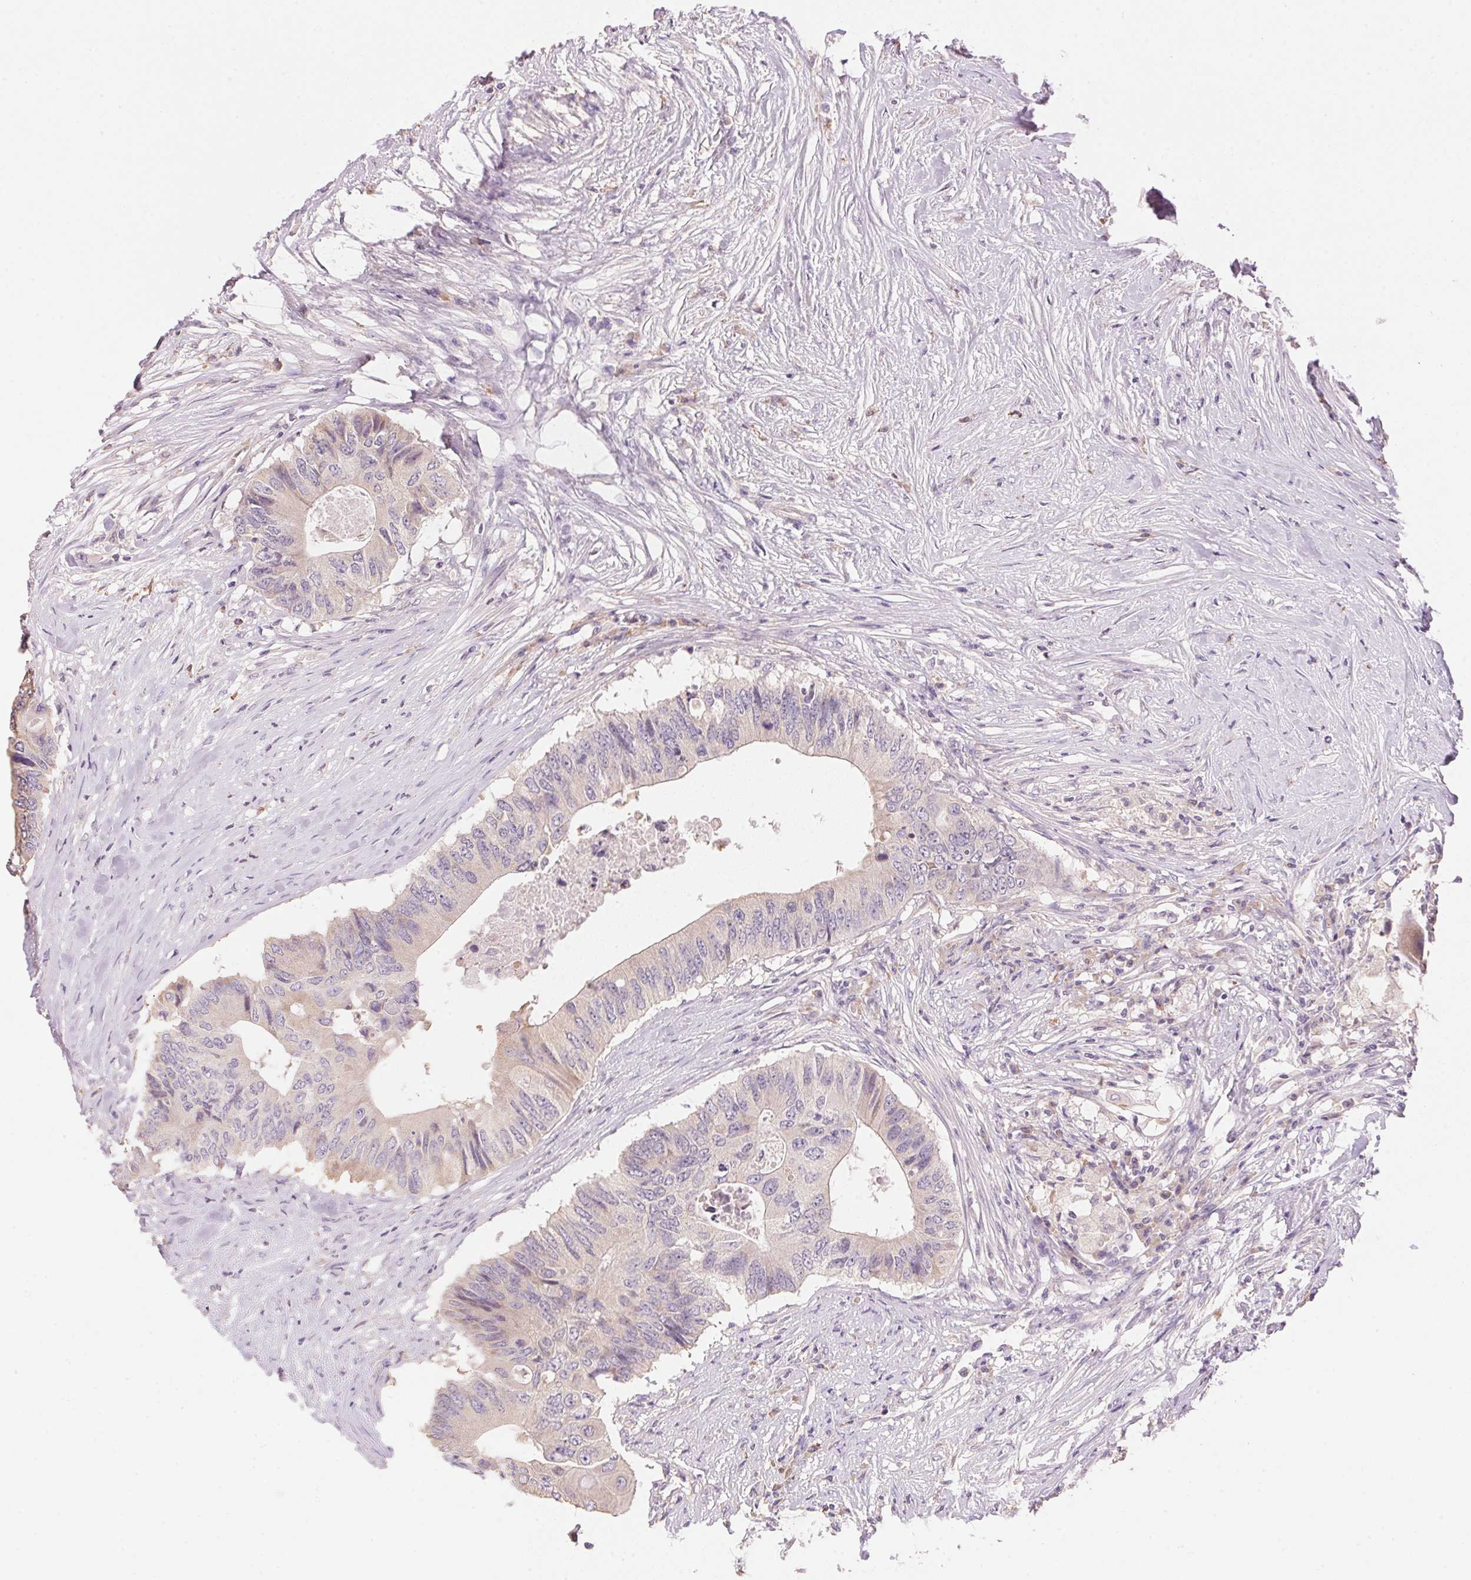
{"staining": {"intensity": "weak", "quantity": "25%-75%", "location": "cytoplasmic/membranous"}, "tissue": "colorectal cancer", "cell_type": "Tumor cells", "image_type": "cancer", "snomed": [{"axis": "morphology", "description": "Adenocarcinoma, NOS"}, {"axis": "topography", "description": "Colon"}], "caption": "Protein staining of colorectal adenocarcinoma tissue demonstrates weak cytoplasmic/membranous positivity in about 25%-75% of tumor cells.", "gene": "LYZL6", "patient": {"sex": "male", "age": 71}}